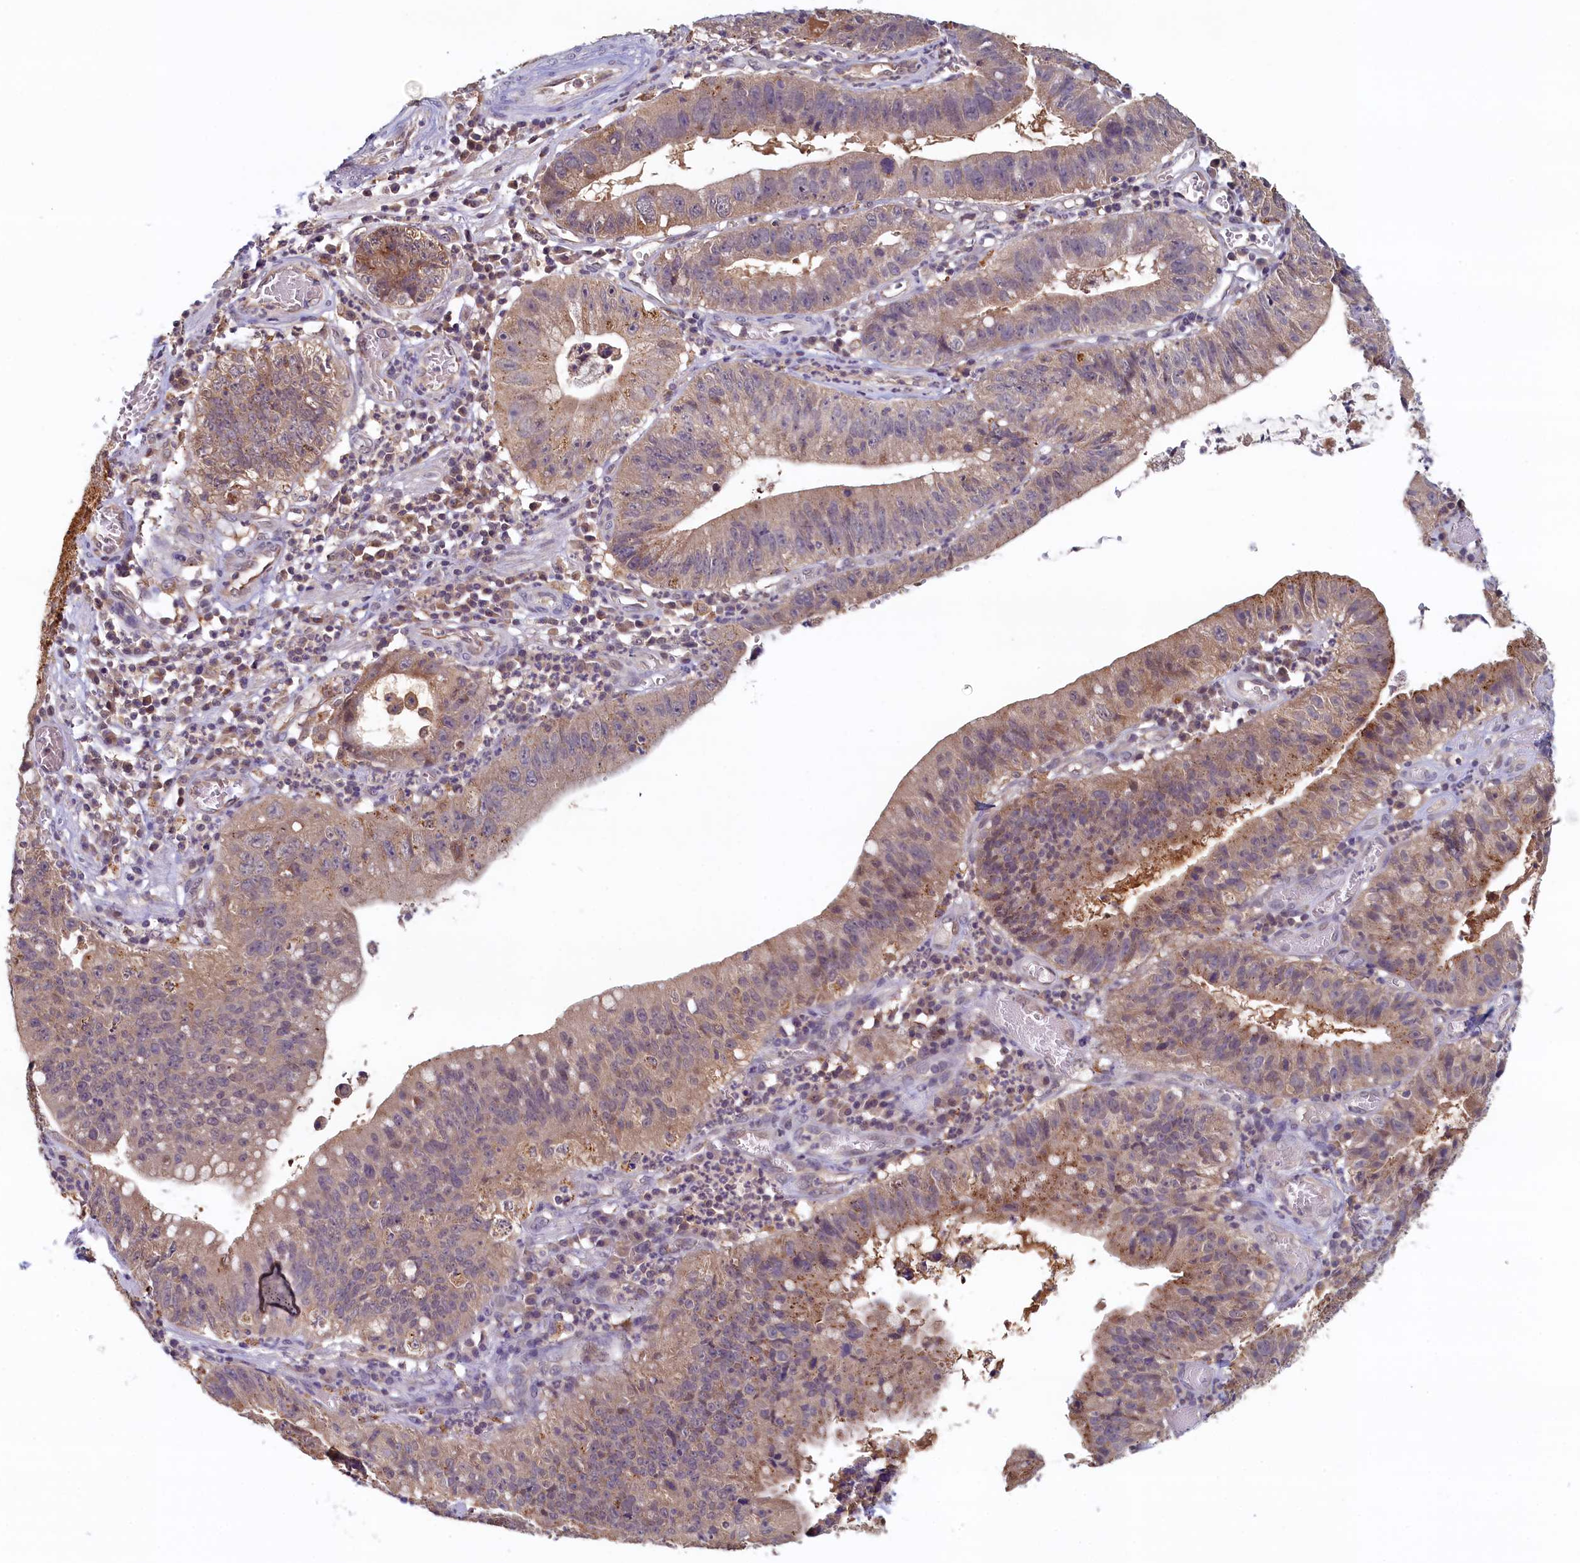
{"staining": {"intensity": "weak", "quantity": ">75%", "location": "cytoplasmic/membranous"}, "tissue": "stomach cancer", "cell_type": "Tumor cells", "image_type": "cancer", "snomed": [{"axis": "morphology", "description": "Adenocarcinoma, NOS"}, {"axis": "topography", "description": "Stomach"}], "caption": "Immunohistochemical staining of human stomach cancer reveals weak cytoplasmic/membranous protein staining in approximately >75% of tumor cells.", "gene": "NUBP2", "patient": {"sex": "male", "age": 59}}